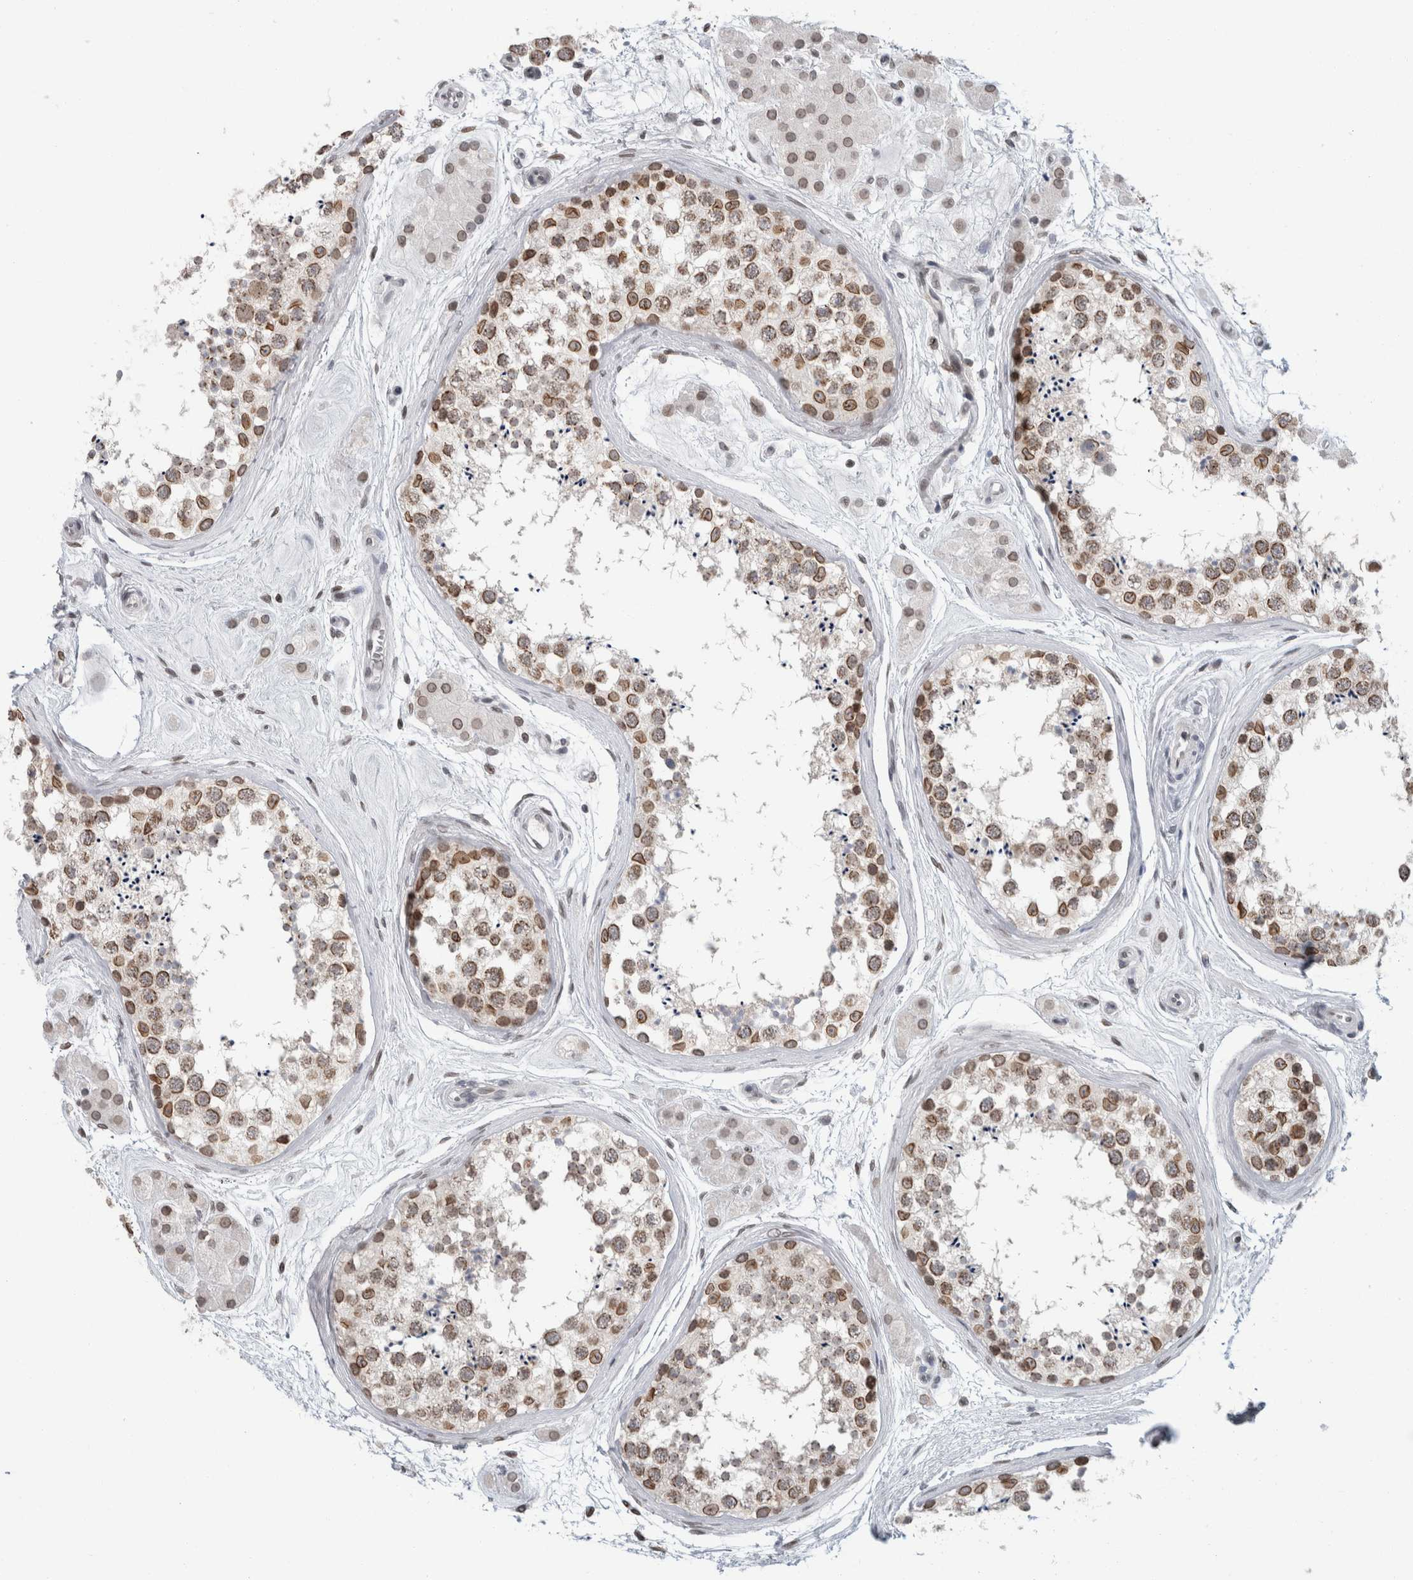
{"staining": {"intensity": "moderate", "quantity": ">75%", "location": "cytoplasmic/membranous,nuclear"}, "tissue": "testis", "cell_type": "Cells in seminiferous ducts", "image_type": "normal", "snomed": [{"axis": "morphology", "description": "Normal tissue, NOS"}, {"axis": "topography", "description": "Testis"}], "caption": "The immunohistochemical stain highlights moderate cytoplasmic/membranous,nuclear positivity in cells in seminiferous ducts of benign testis. (IHC, brightfield microscopy, high magnification).", "gene": "ZNF770", "patient": {"sex": "male", "age": 56}}